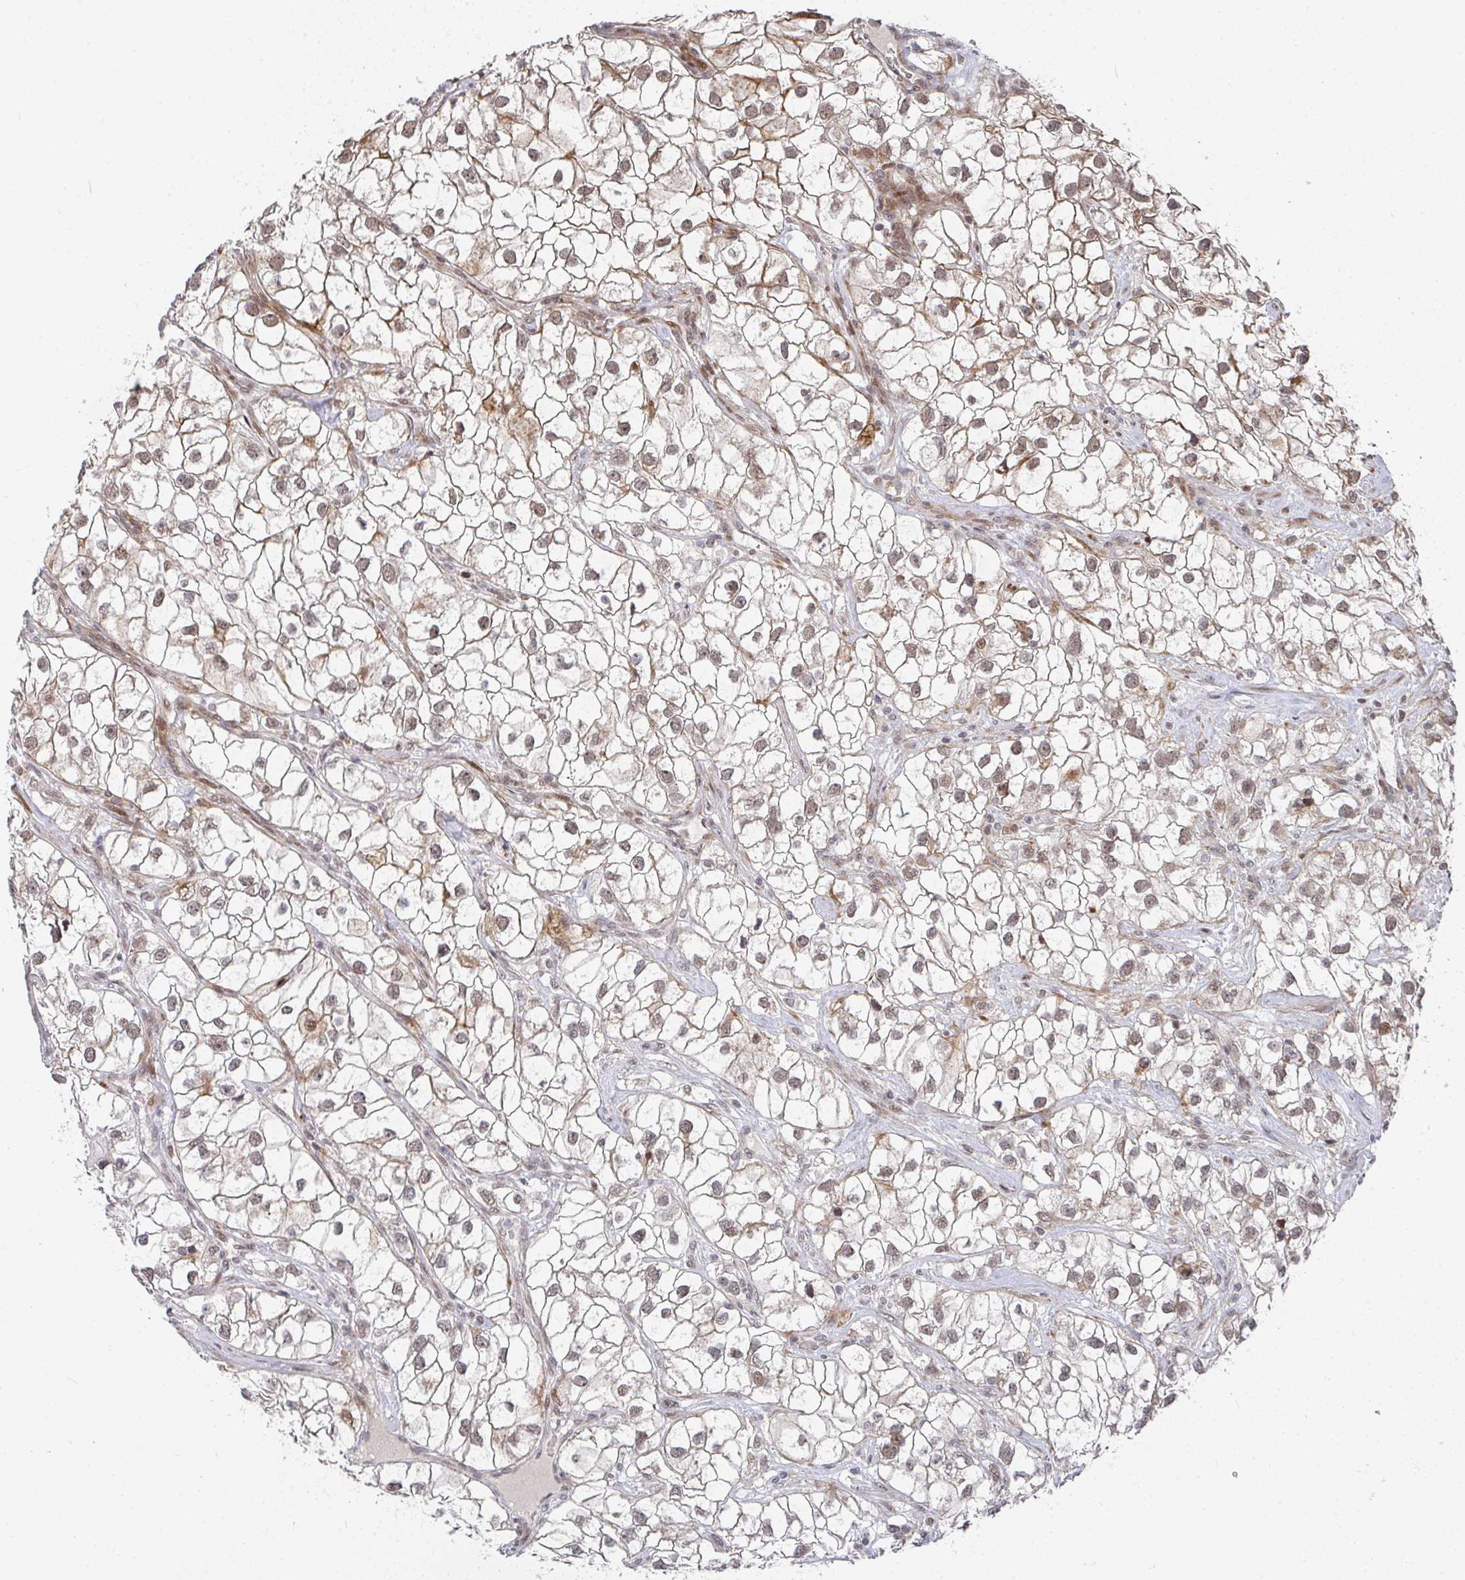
{"staining": {"intensity": "weak", "quantity": ">75%", "location": "cytoplasmic/membranous,nuclear"}, "tissue": "renal cancer", "cell_type": "Tumor cells", "image_type": "cancer", "snomed": [{"axis": "morphology", "description": "Adenocarcinoma, NOS"}, {"axis": "topography", "description": "Kidney"}], "caption": "Protein analysis of renal cancer tissue exhibits weak cytoplasmic/membranous and nuclear positivity in about >75% of tumor cells.", "gene": "RBBP5", "patient": {"sex": "male", "age": 59}}